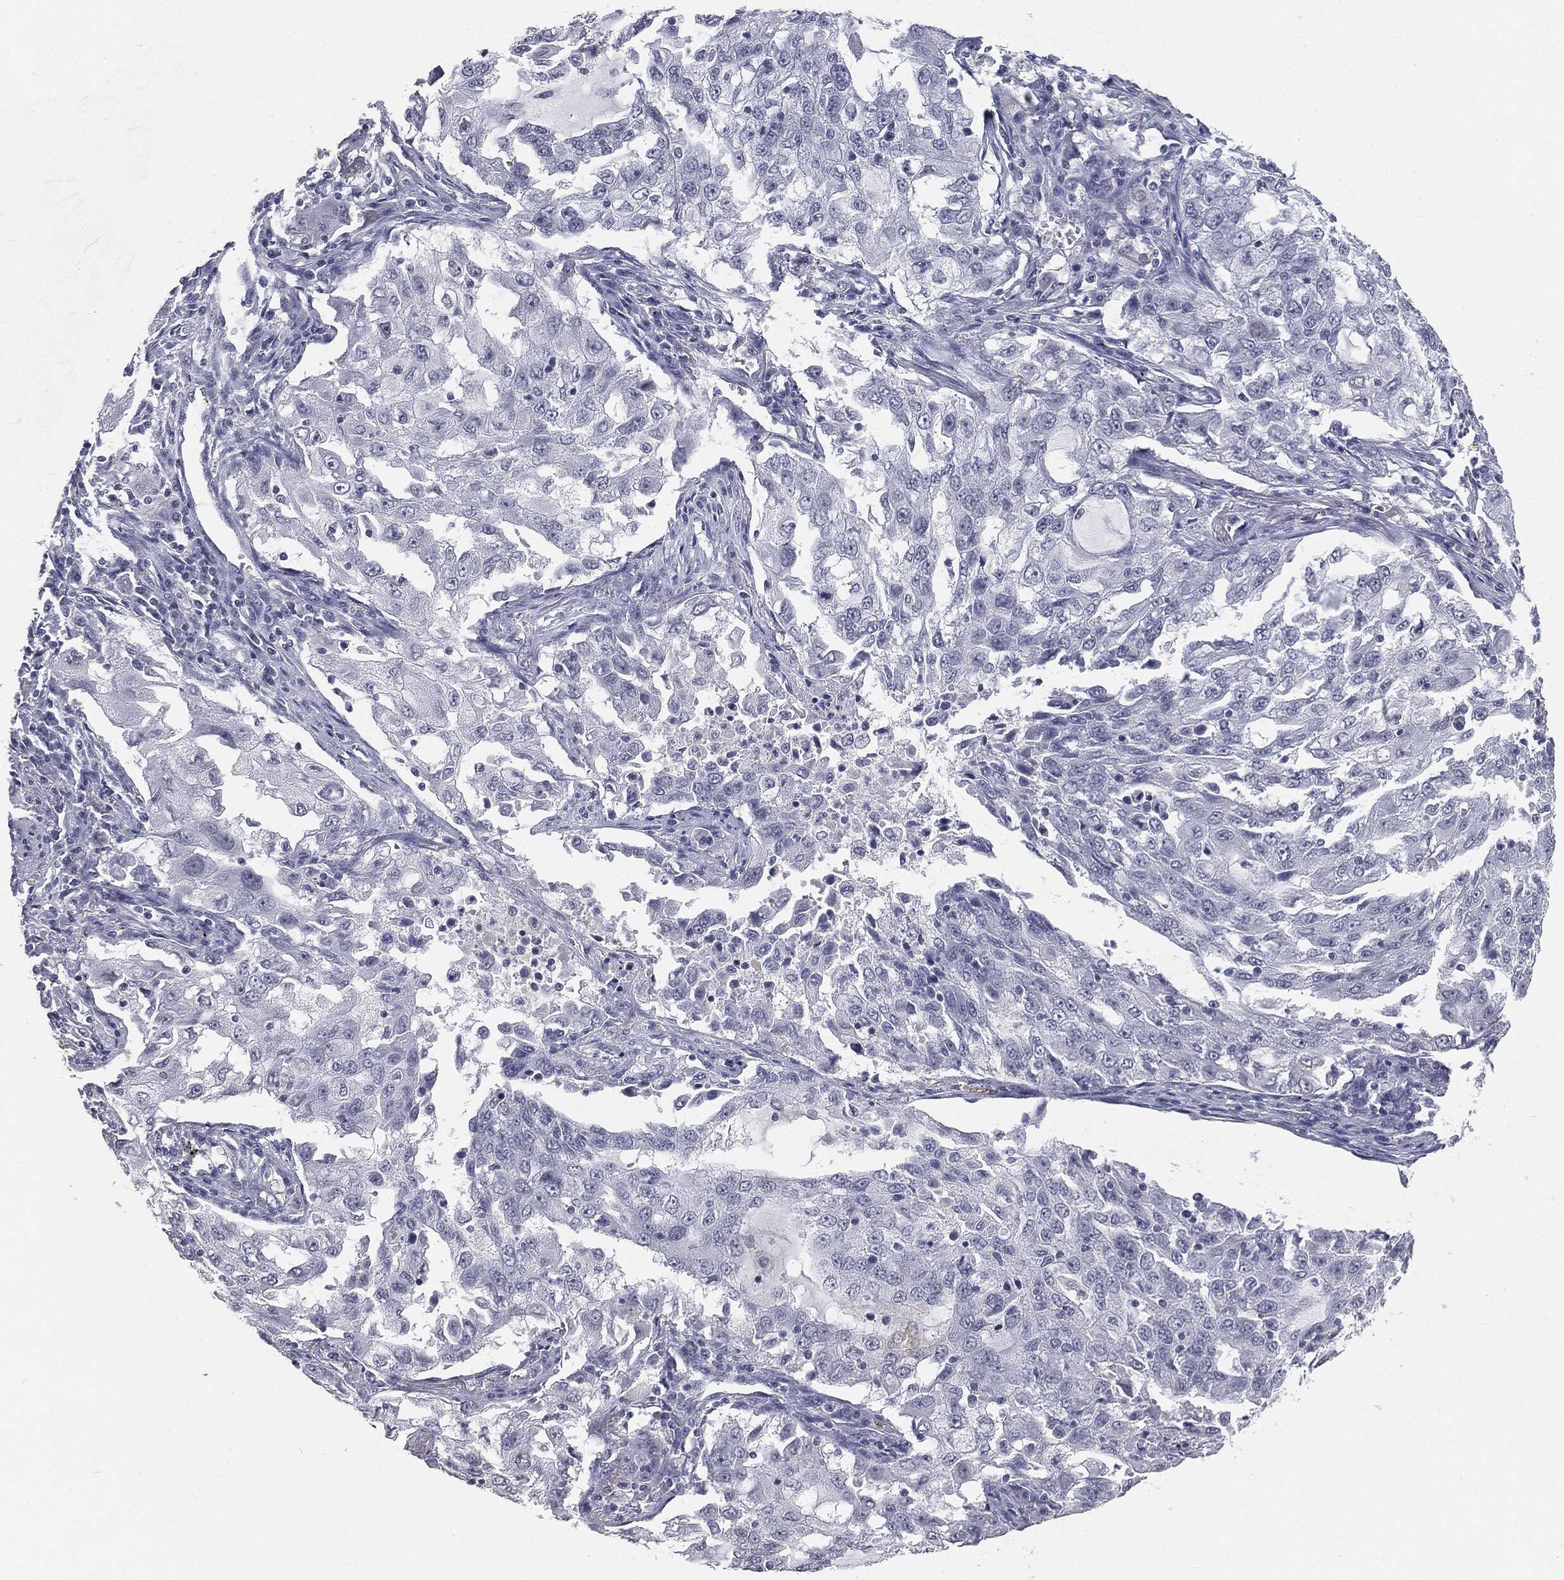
{"staining": {"intensity": "negative", "quantity": "none", "location": "none"}, "tissue": "lung cancer", "cell_type": "Tumor cells", "image_type": "cancer", "snomed": [{"axis": "morphology", "description": "Adenocarcinoma, NOS"}, {"axis": "topography", "description": "Lung"}], "caption": "This is an immunohistochemistry histopathology image of human adenocarcinoma (lung). There is no expression in tumor cells.", "gene": "SLC2A2", "patient": {"sex": "female", "age": 61}}